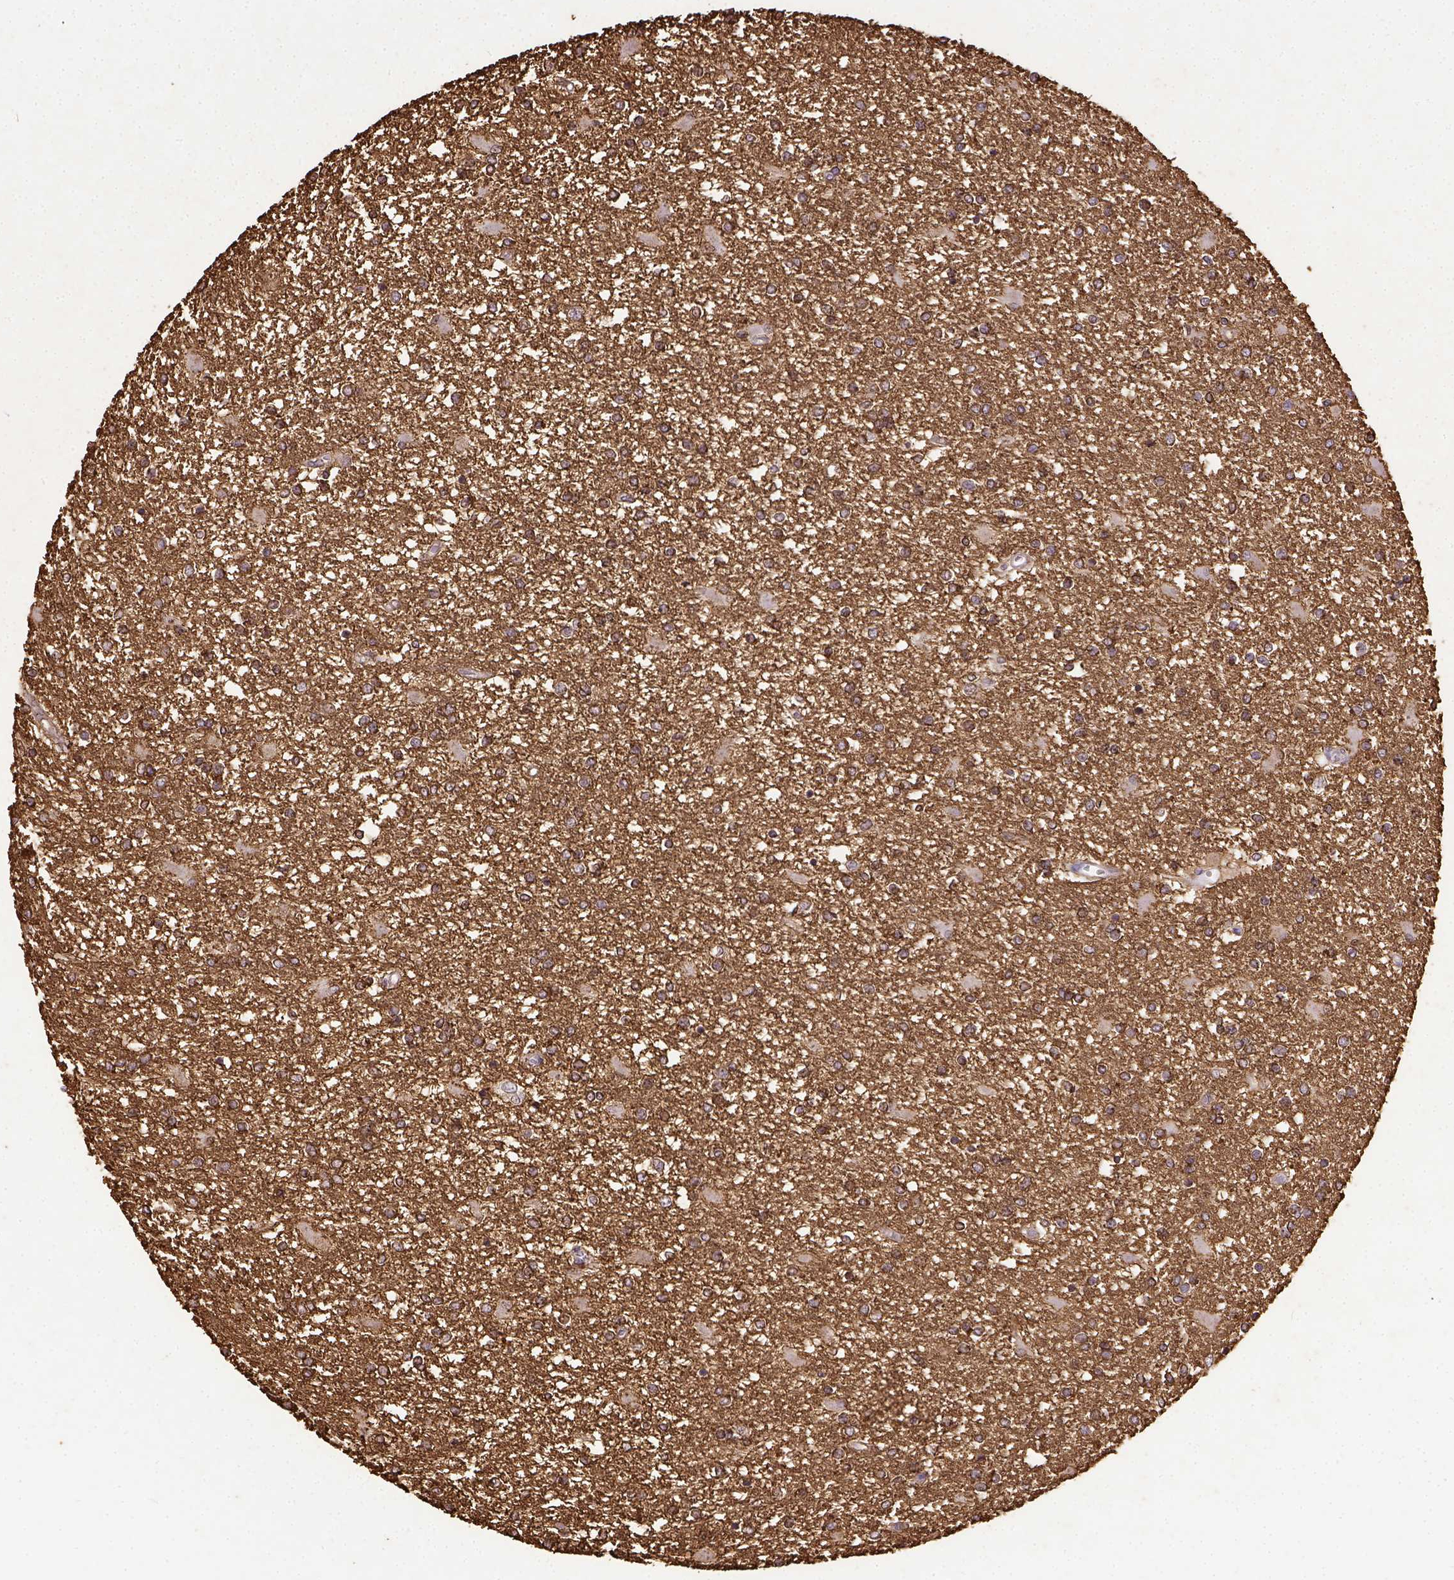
{"staining": {"intensity": "moderate", "quantity": ">75%", "location": "cytoplasmic/membranous"}, "tissue": "glioma", "cell_type": "Tumor cells", "image_type": "cancer", "snomed": [{"axis": "morphology", "description": "Glioma, malignant, High grade"}, {"axis": "topography", "description": "Cerebral cortex"}], "caption": "Malignant glioma (high-grade) stained with a protein marker exhibits moderate staining in tumor cells.", "gene": "B3GAT1", "patient": {"sex": "male", "age": 79}}